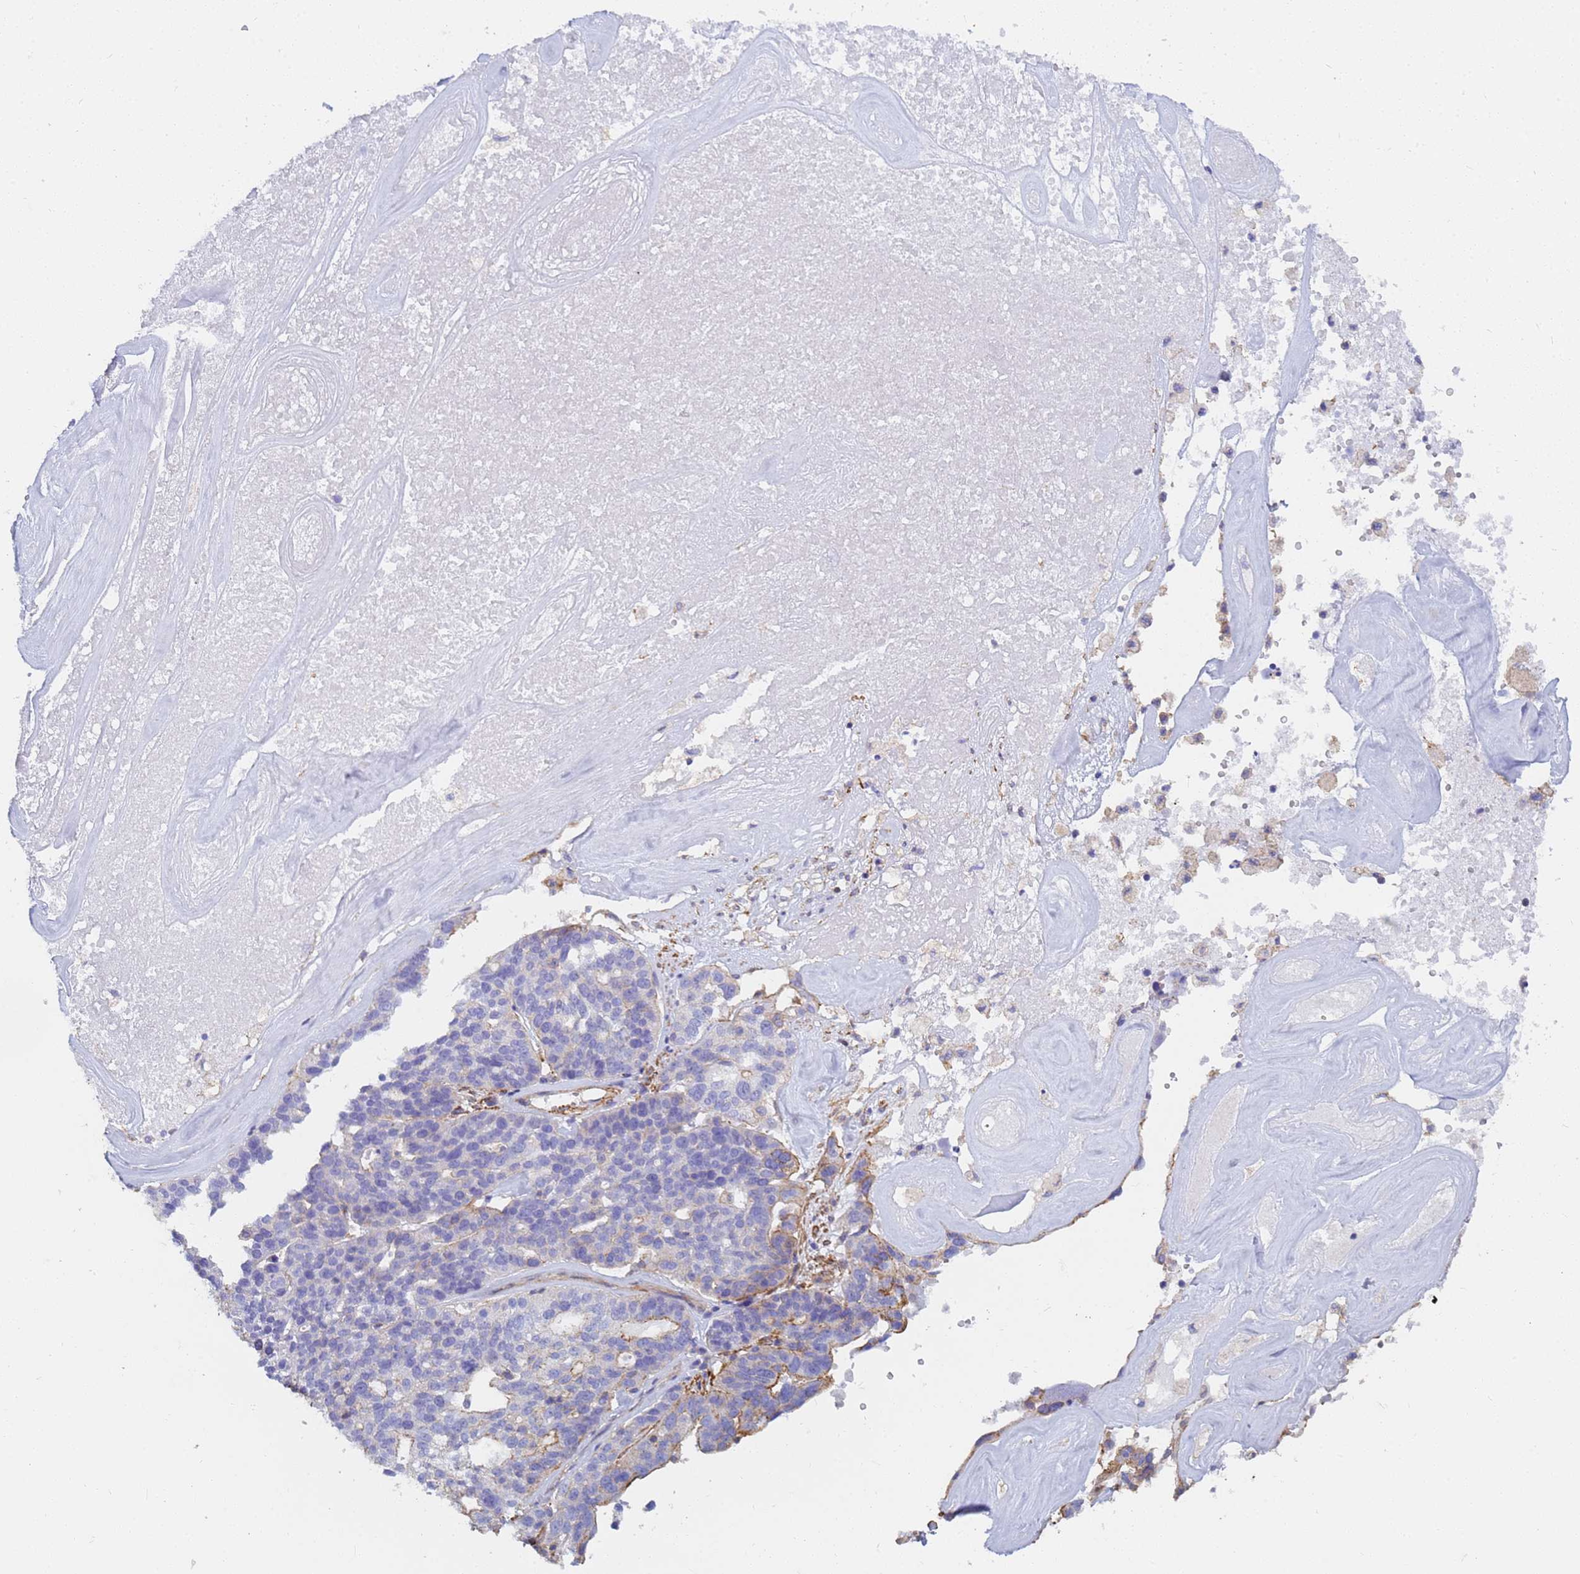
{"staining": {"intensity": "negative", "quantity": "none", "location": "none"}, "tissue": "ovarian cancer", "cell_type": "Tumor cells", "image_type": "cancer", "snomed": [{"axis": "morphology", "description": "Cystadenocarcinoma, serous, NOS"}, {"axis": "topography", "description": "Ovary"}], "caption": "IHC image of serous cystadenocarcinoma (ovarian) stained for a protein (brown), which demonstrates no expression in tumor cells.", "gene": "TPM1", "patient": {"sex": "female", "age": 59}}